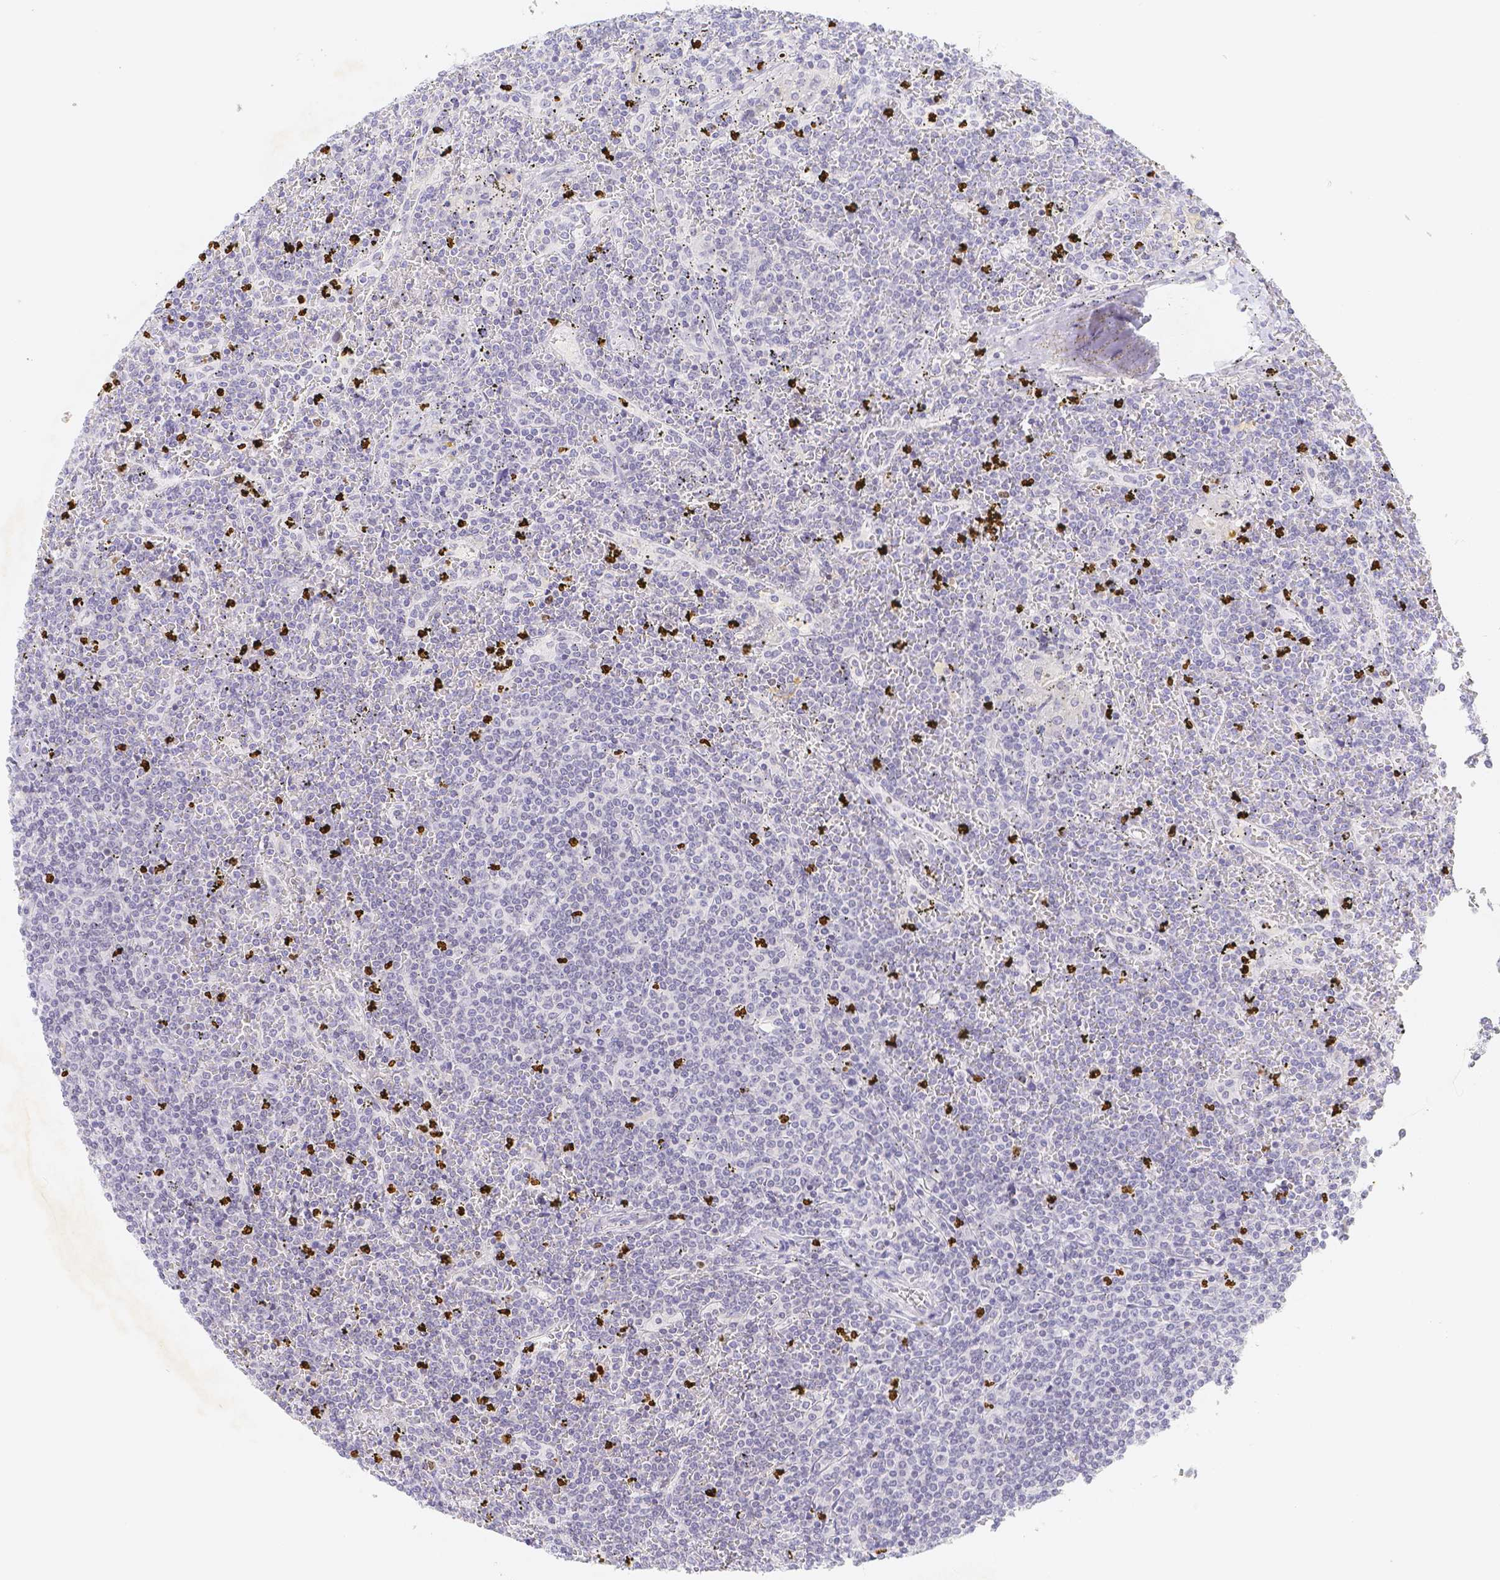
{"staining": {"intensity": "negative", "quantity": "none", "location": "none"}, "tissue": "lymphoma", "cell_type": "Tumor cells", "image_type": "cancer", "snomed": [{"axis": "morphology", "description": "Malignant lymphoma, non-Hodgkin's type, Low grade"}, {"axis": "topography", "description": "Spleen"}], "caption": "There is no significant expression in tumor cells of lymphoma.", "gene": "PADI4", "patient": {"sex": "female", "age": 19}}